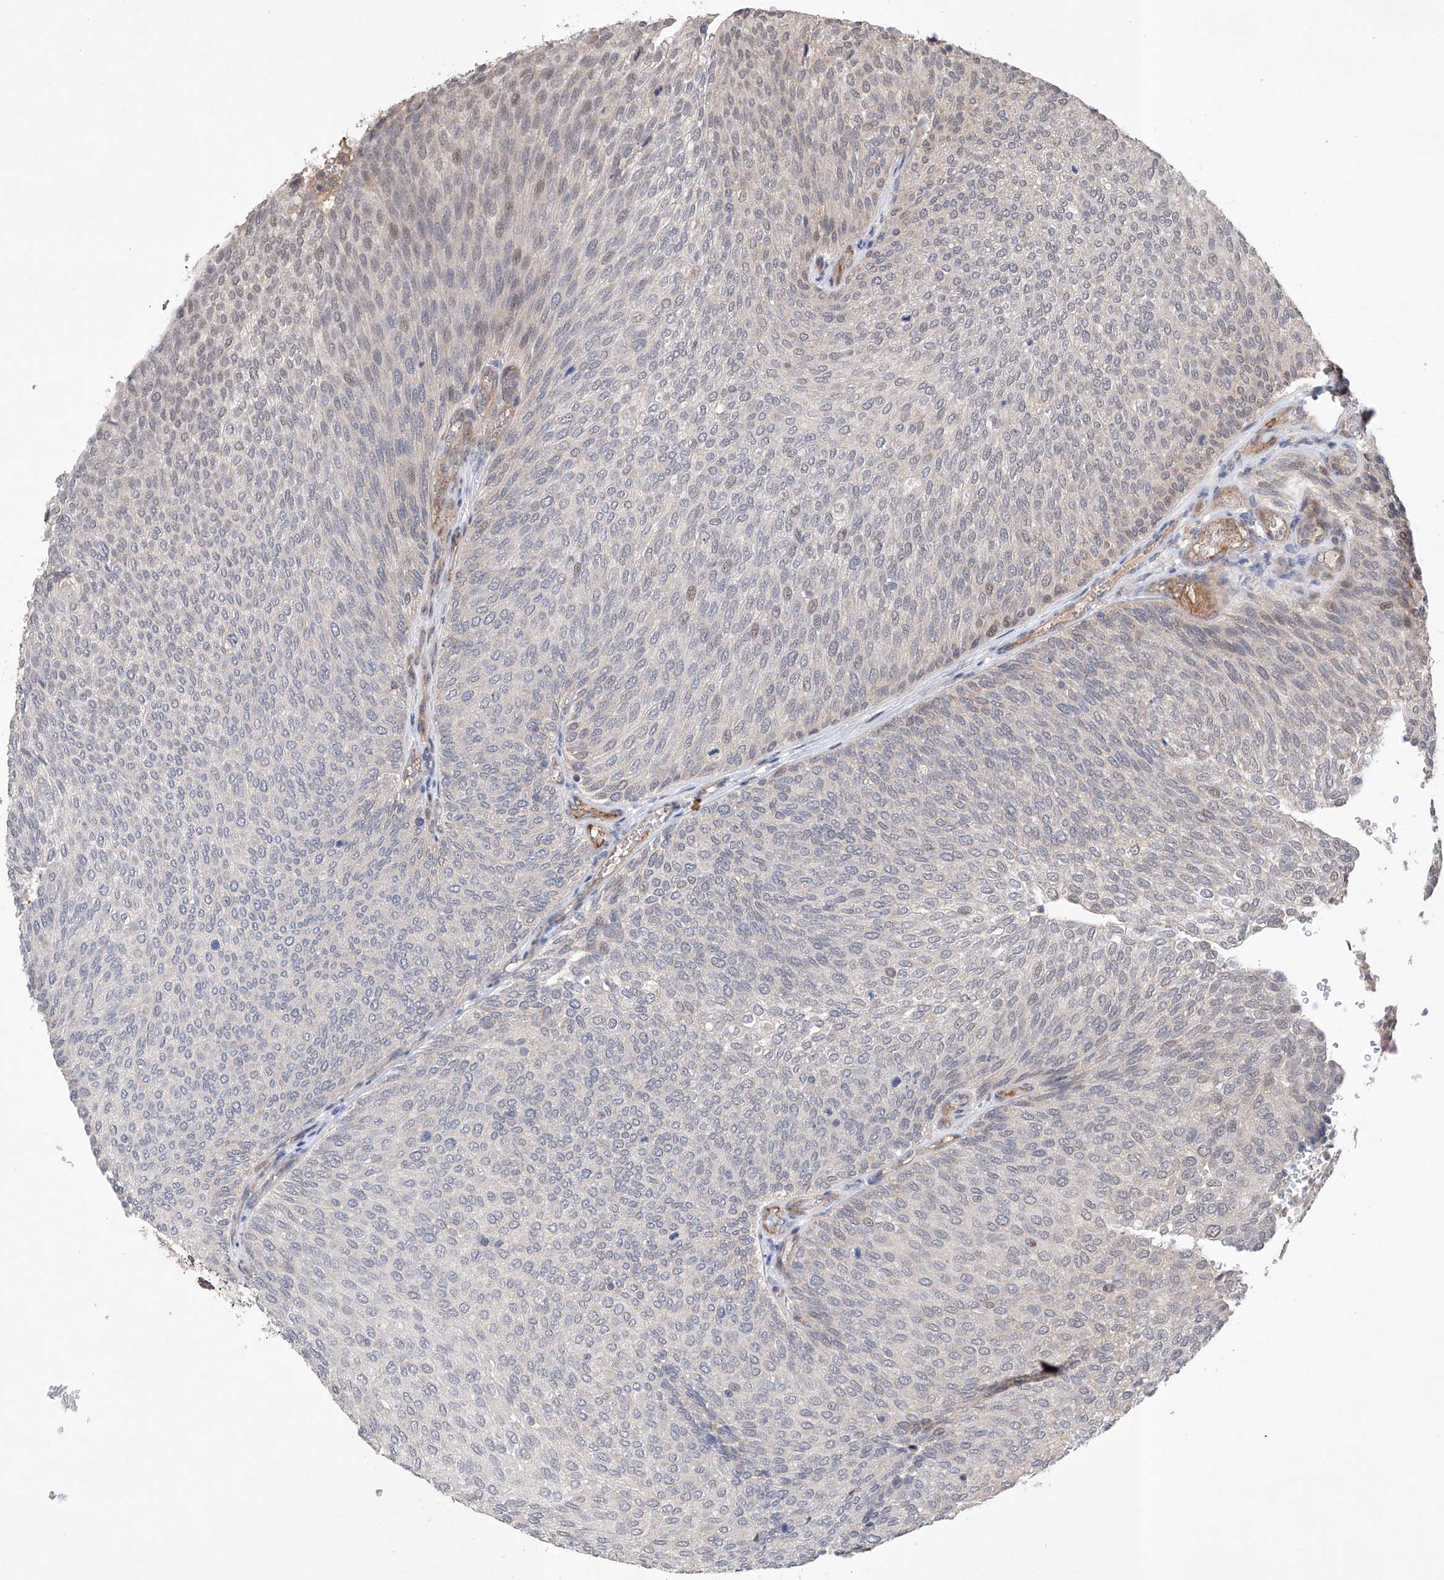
{"staining": {"intensity": "moderate", "quantity": "<25%", "location": "nuclear"}, "tissue": "urothelial cancer", "cell_type": "Tumor cells", "image_type": "cancer", "snomed": [{"axis": "morphology", "description": "Urothelial carcinoma, Low grade"}, {"axis": "topography", "description": "Urinary bladder"}], "caption": "Brown immunohistochemical staining in human urothelial cancer shows moderate nuclear expression in about <25% of tumor cells.", "gene": "AFG1L", "patient": {"sex": "female", "age": 79}}